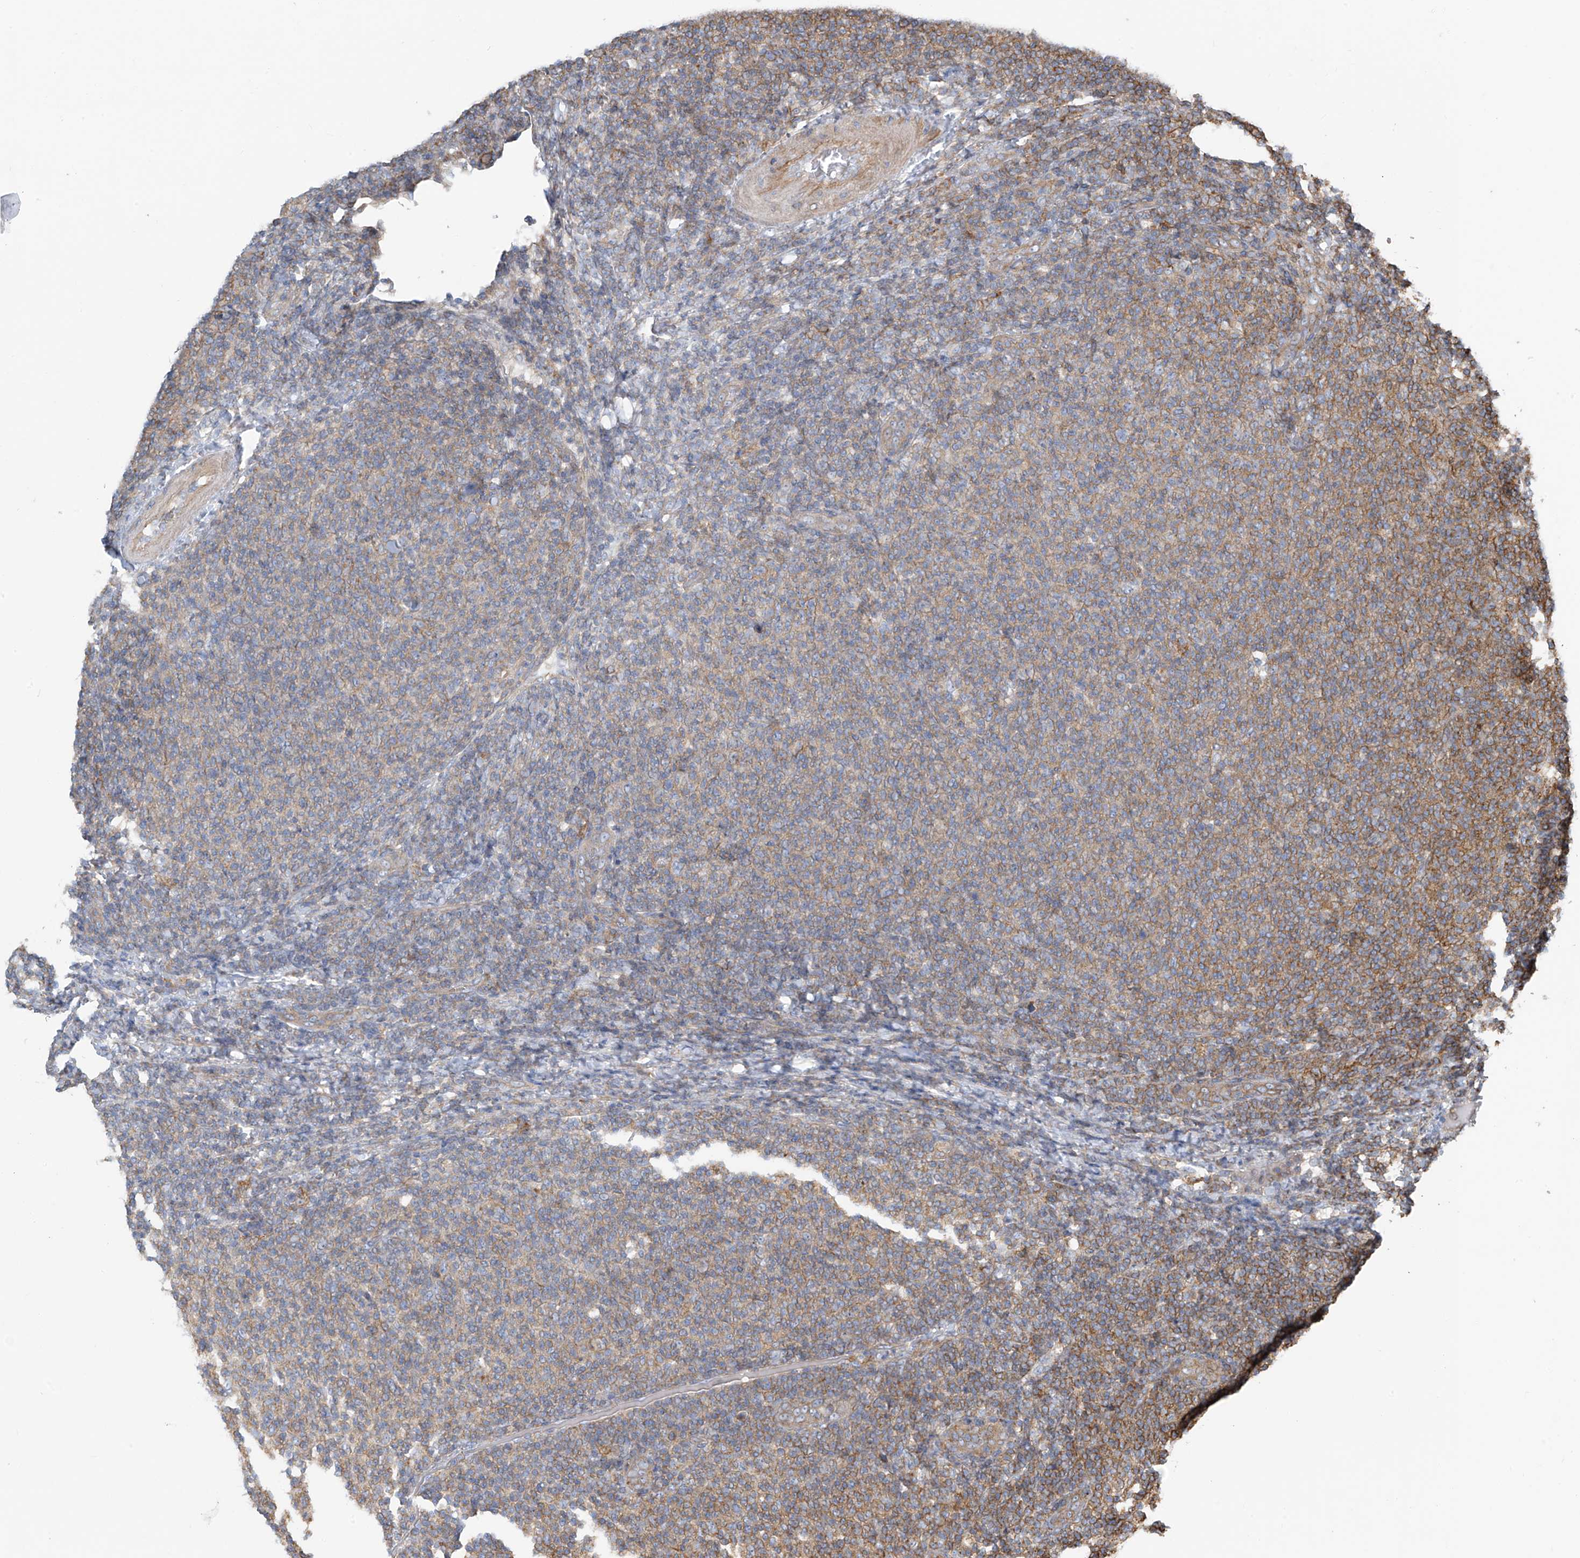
{"staining": {"intensity": "moderate", "quantity": "<25%", "location": "cytoplasmic/membranous"}, "tissue": "lymphoma", "cell_type": "Tumor cells", "image_type": "cancer", "snomed": [{"axis": "morphology", "description": "Malignant lymphoma, non-Hodgkin's type, Low grade"}, {"axis": "topography", "description": "Lymph node"}], "caption": "Malignant lymphoma, non-Hodgkin's type (low-grade) stained with immunohistochemistry exhibits moderate cytoplasmic/membranous staining in approximately <25% of tumor cells.", "gene": "SLC1A5", "patient": {"sex": "male", "age": 66}}